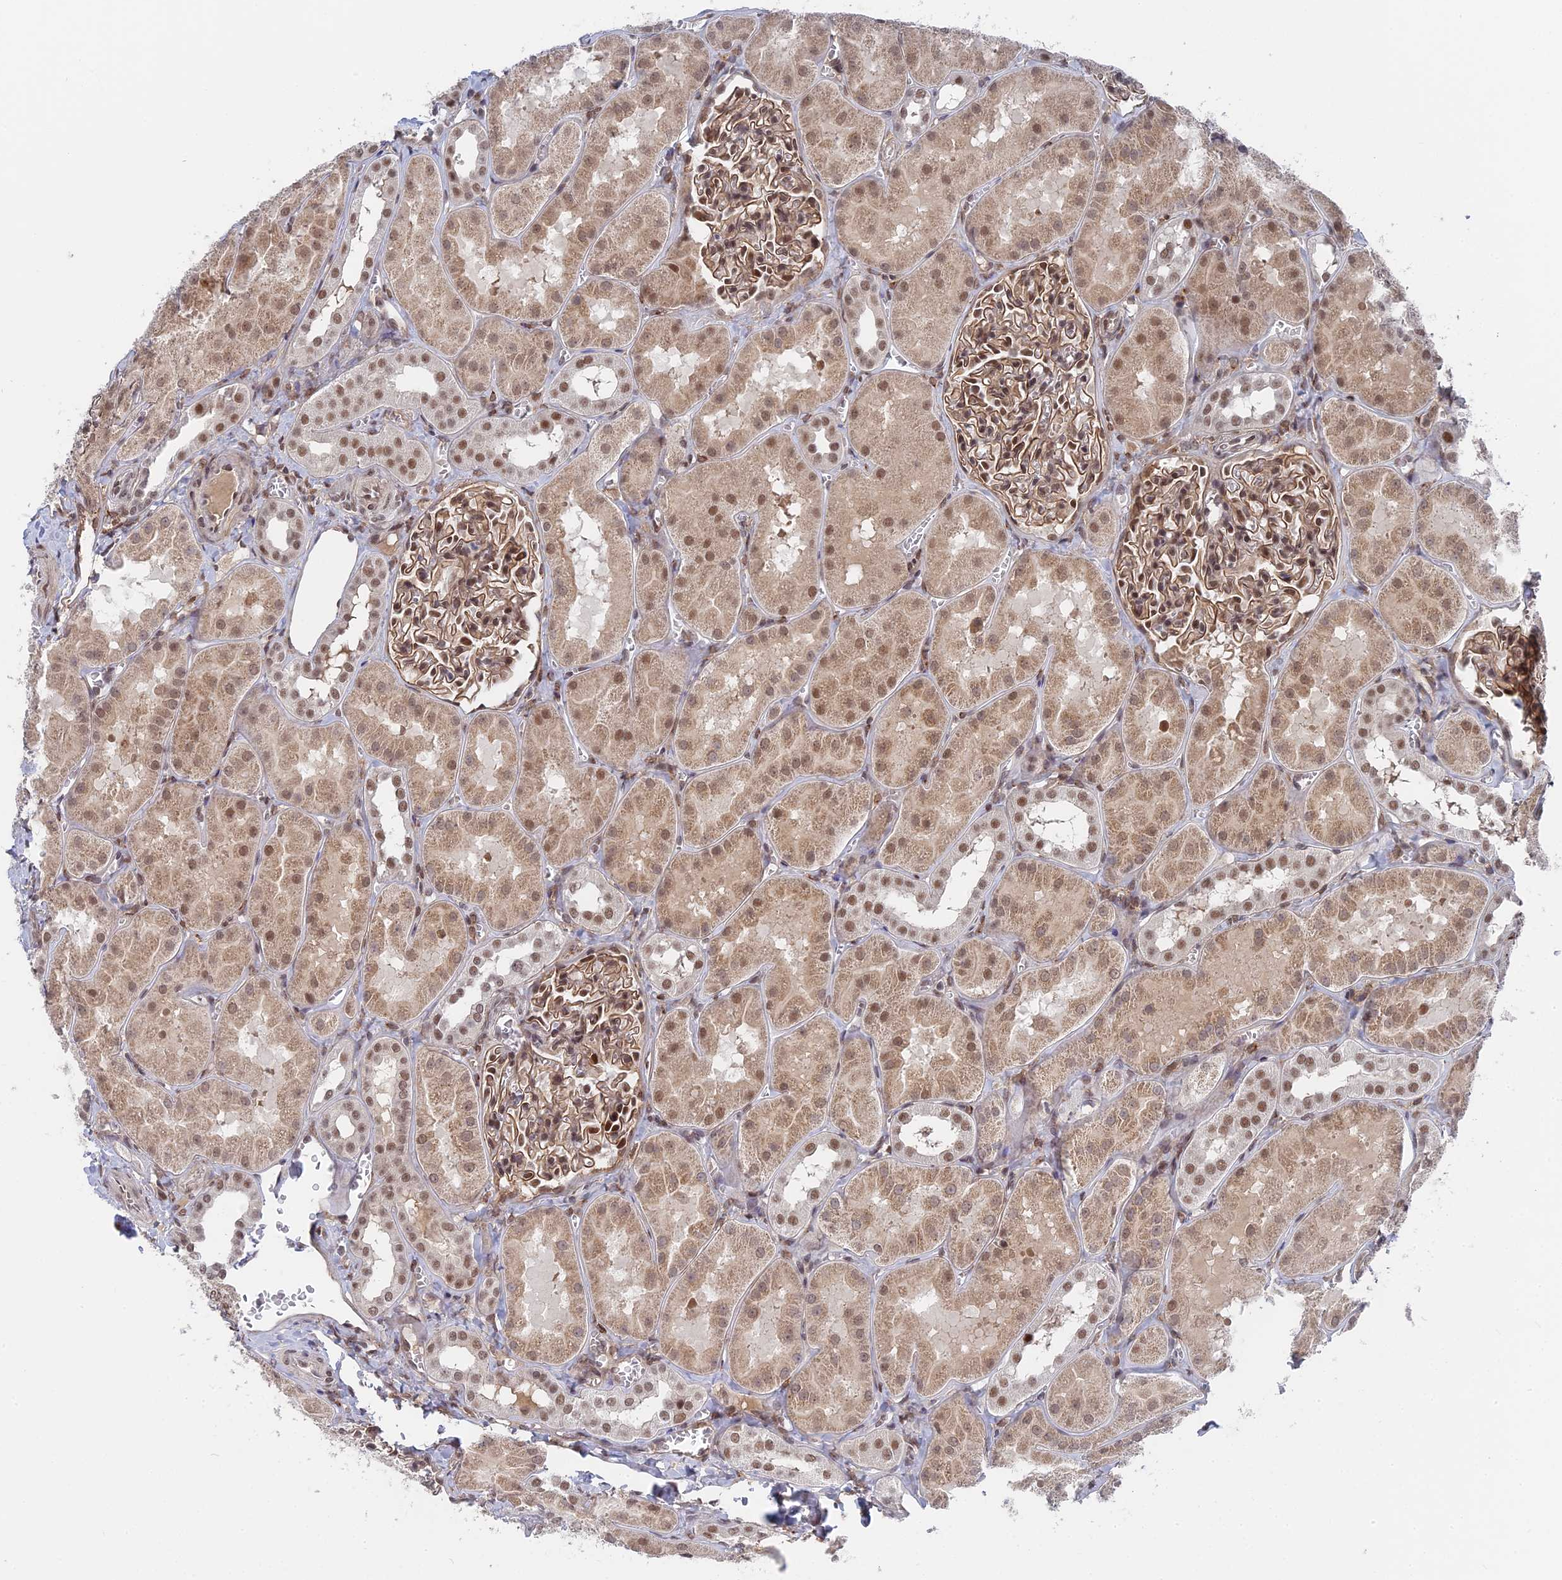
{"staining": {"intensity": "moderate", "quantity": "25%-75%", "location": "cytoplasmic/membranous,nuclear"}, "tissue": "kidney", "cell_type": "Cells in glomeruli", "image_type": "normal", "snomed": [{"axis": "morphology", "description": "Normal tissue, NOS"}, {"axis": "topography", "description": "Kidney"}, {"axis": "topography", "description": "Urinary bladder"}], "caption": "Kidney stained with DAB immunohistochemistry (IHC) exhibits medium levels of moderate cytoplasmic/membranous,nuclear staining in approximately 25%-75% of cells in glomeruli. (DAB (3,3'-diaminobenzidine) IHC with brightfield microscopy, high magnification).", "gene": "CCDC85A", "patient": {"sex": "male", "age": 16}}